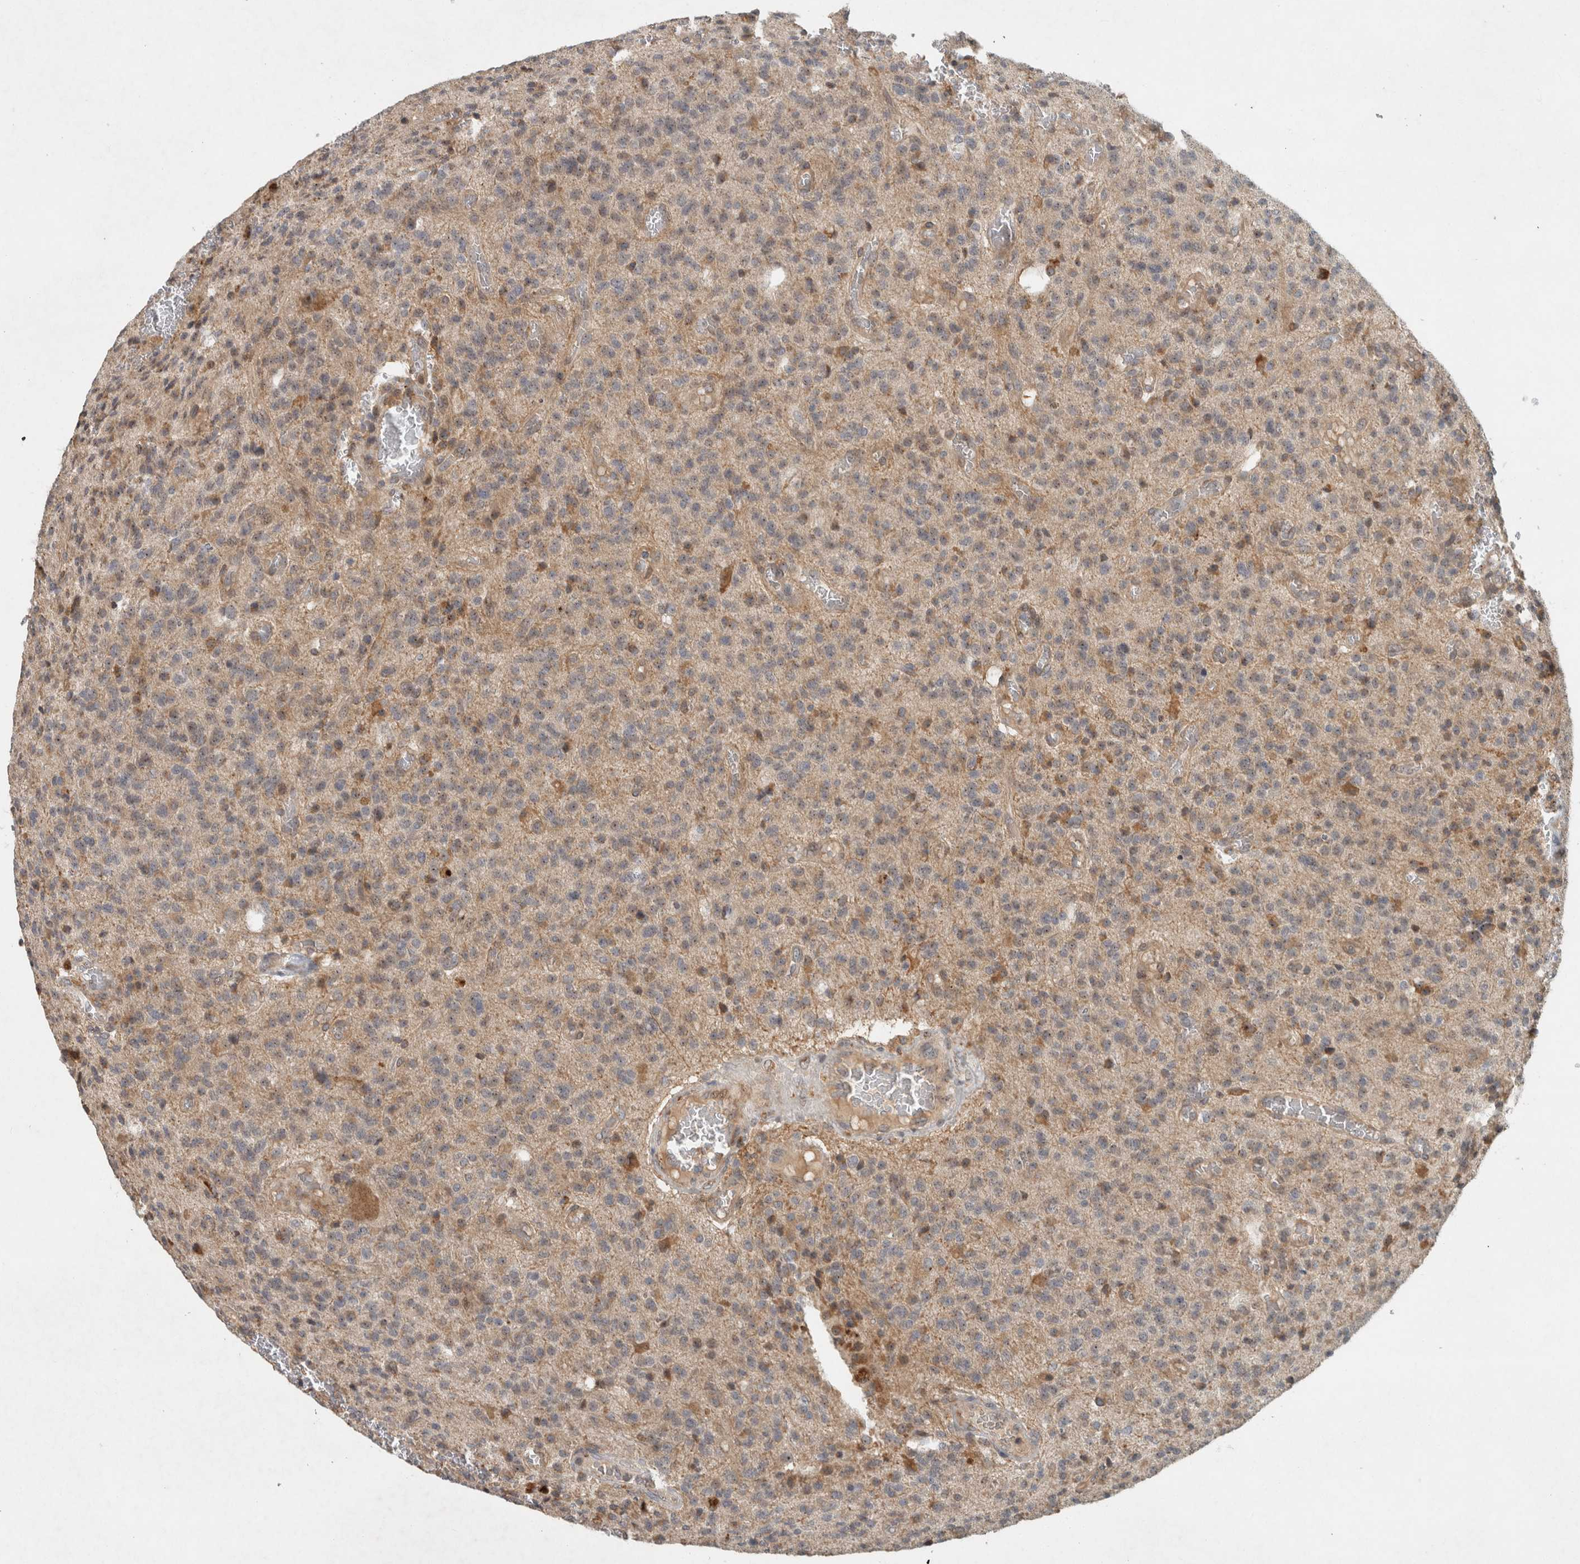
{"staining": {"intensity": "weak", "quantity": "25%-75%", "location": "nuclear"}, "tissue": "glioma", "cell_type": "Tumor cells", "image_type": "cancer", "snomed": [{"axis": "morphology", "description": "Glioma, malignant, High grade"}, {"axis": "topography", "description": "Brain"}], "caption": "Tumor cells display weak nuclear staining in approximately 25%-75% of cells in glioma.", "gene": "GPR137B", "patient": {"sex": "male", "age": 34}}